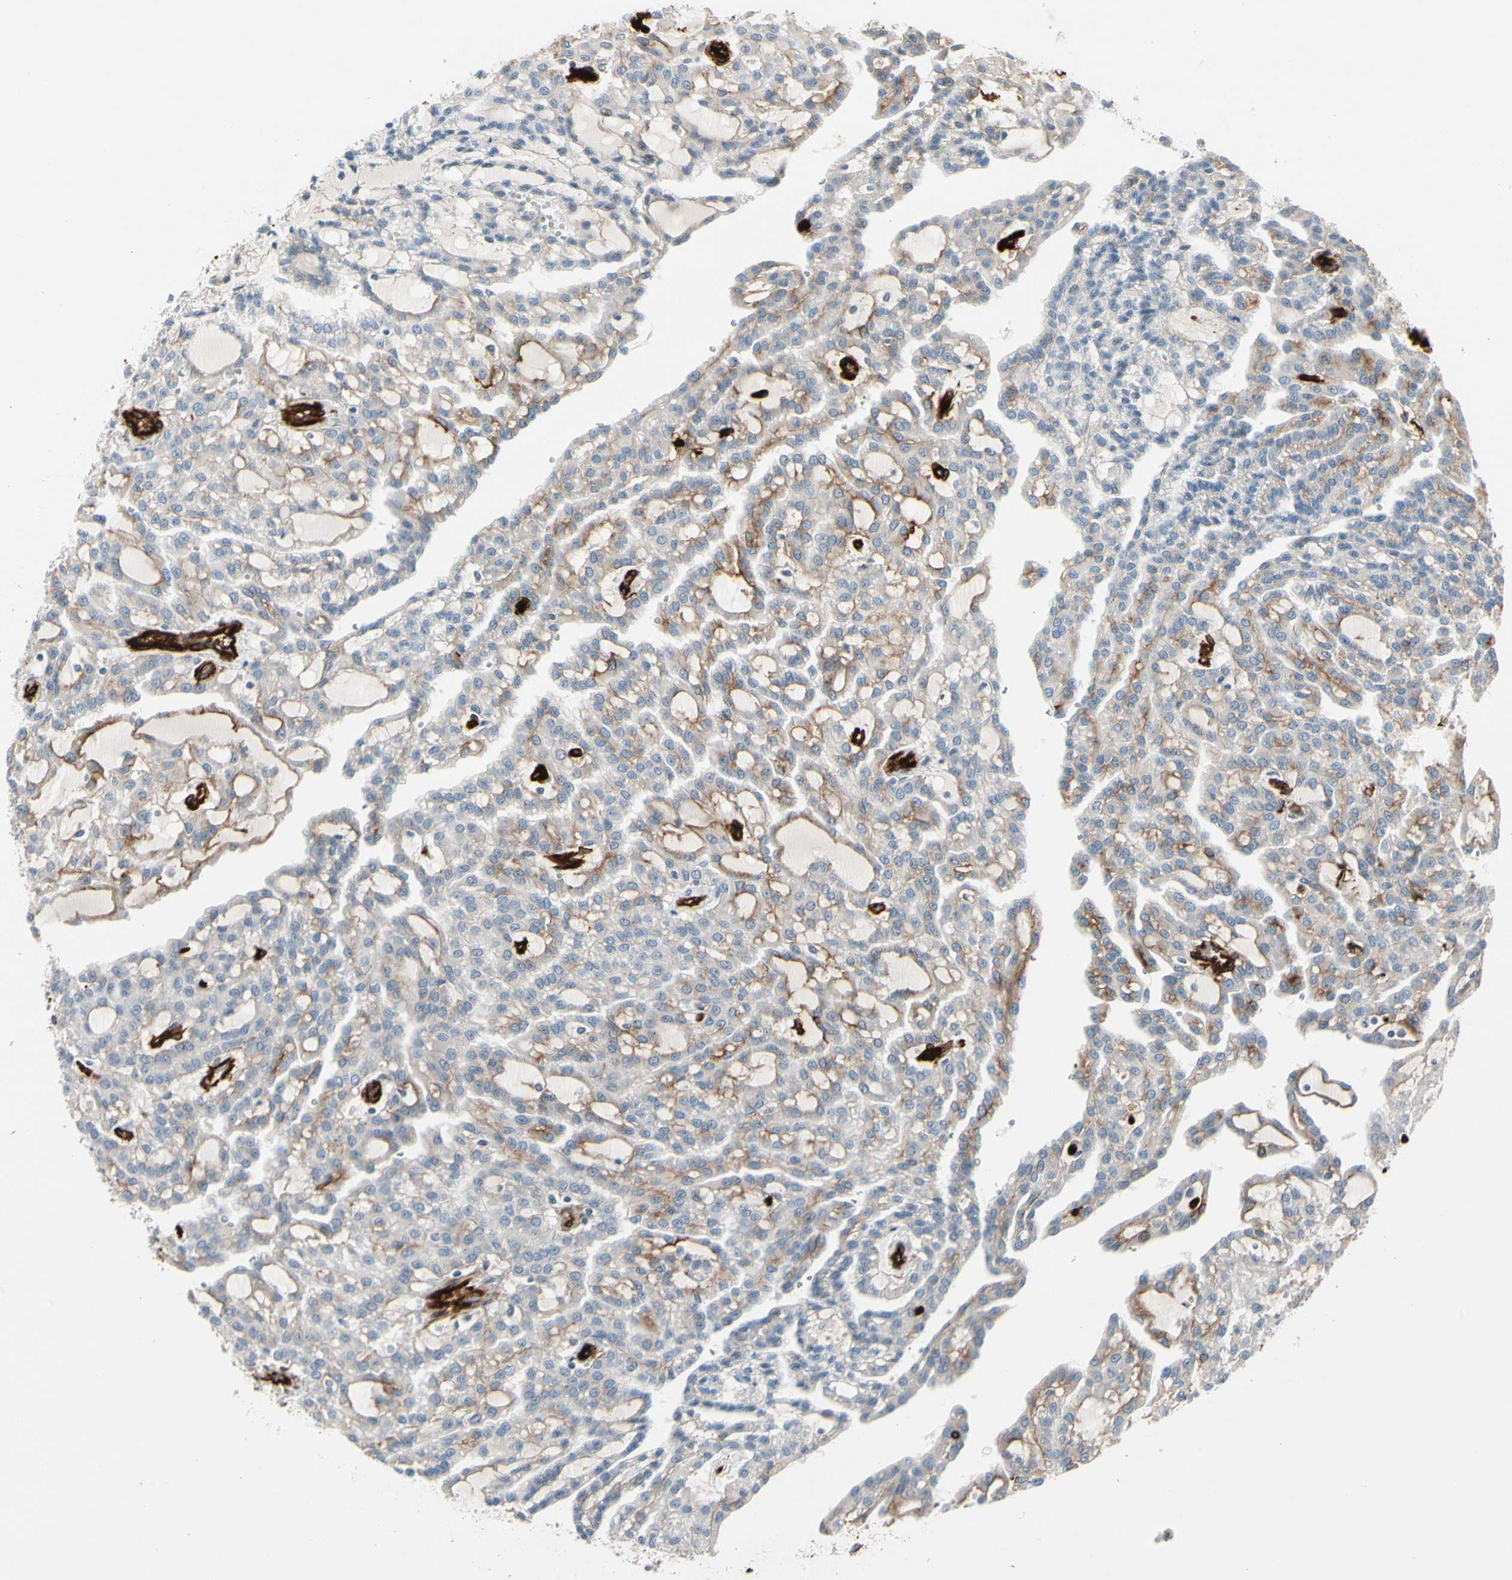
{"staining": {"intensity": "negative", "quantity": "none", "location": "none"}, "tissue": "renal cancer", "cell_type": "Tumor cells", "image_type": "cancer", "snomed": [{"axis": "morphology", "description": "Adenocarcinoma, NOS"}, {"axis": "topography", "description": "Kidney"}], "caption": "A micrograph of renal cancer stained for a protein exhibits no brown staining in tumor cells.", "gene": "MCAM", "patient": {"sex": "male", "age": 63}}